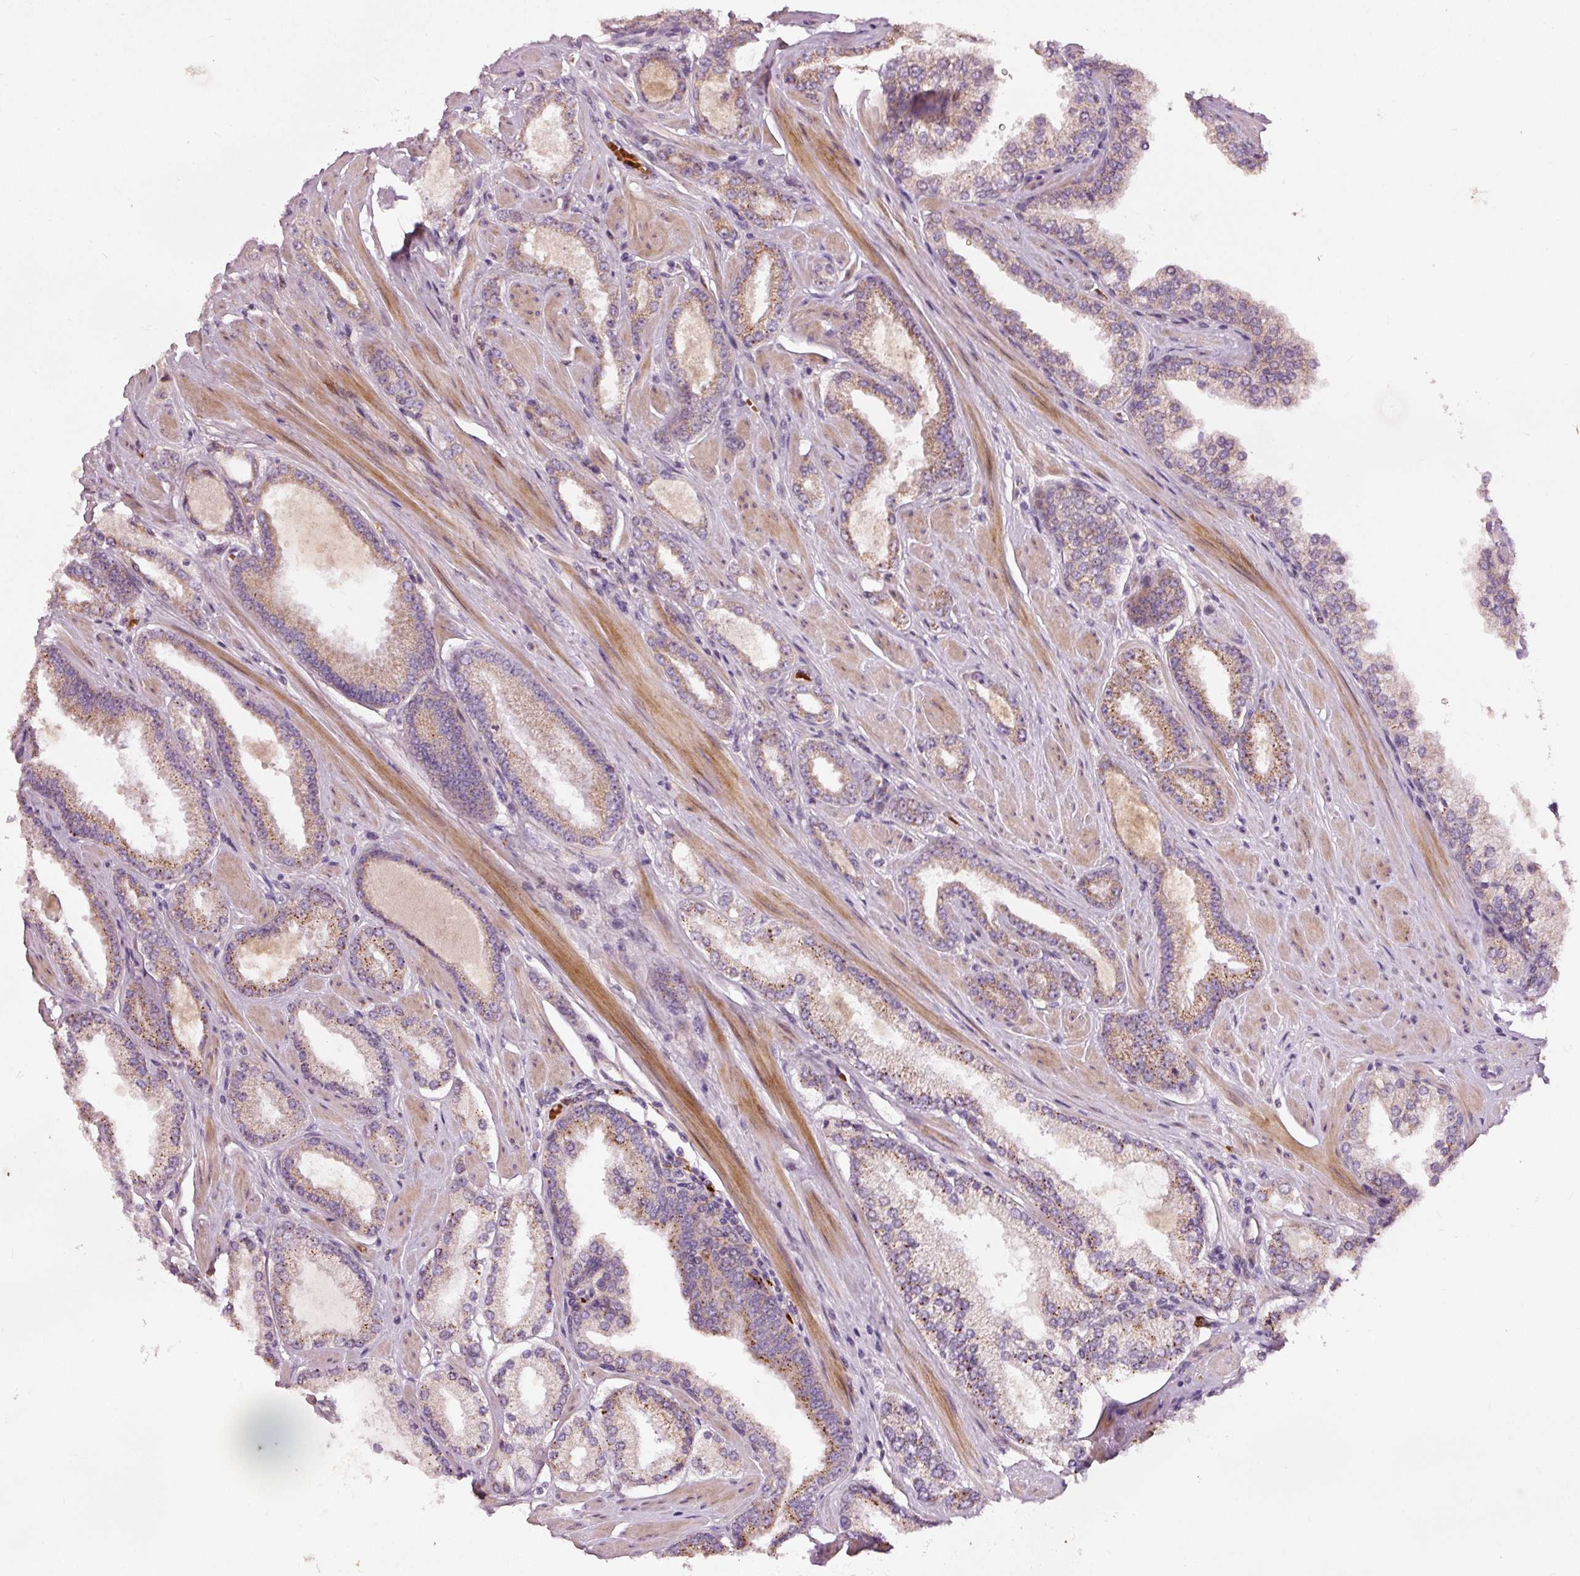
{"staining": {"intensity": "weak", "quantity": ">75%", "location": "cytoplasmic/membranous"}, "tissue": "prostate cancer", "cell_type": "Tumor cells", "image_type": "cancer", "snomed": [{"axis": "morphology", "description": "Adenocarcinoma, Low grade"}, {"axis": "topography", "description": "Prostate"}], "caption": "Brown immunohistochemical staining in adenocarcinoma (low-grade) (prostate) exhibits weak cytoplasmic/membranous positivity in about >75% of tumor cells.", "gene": "KLHL21", "patient": {"sex": "male", "age": 42}}